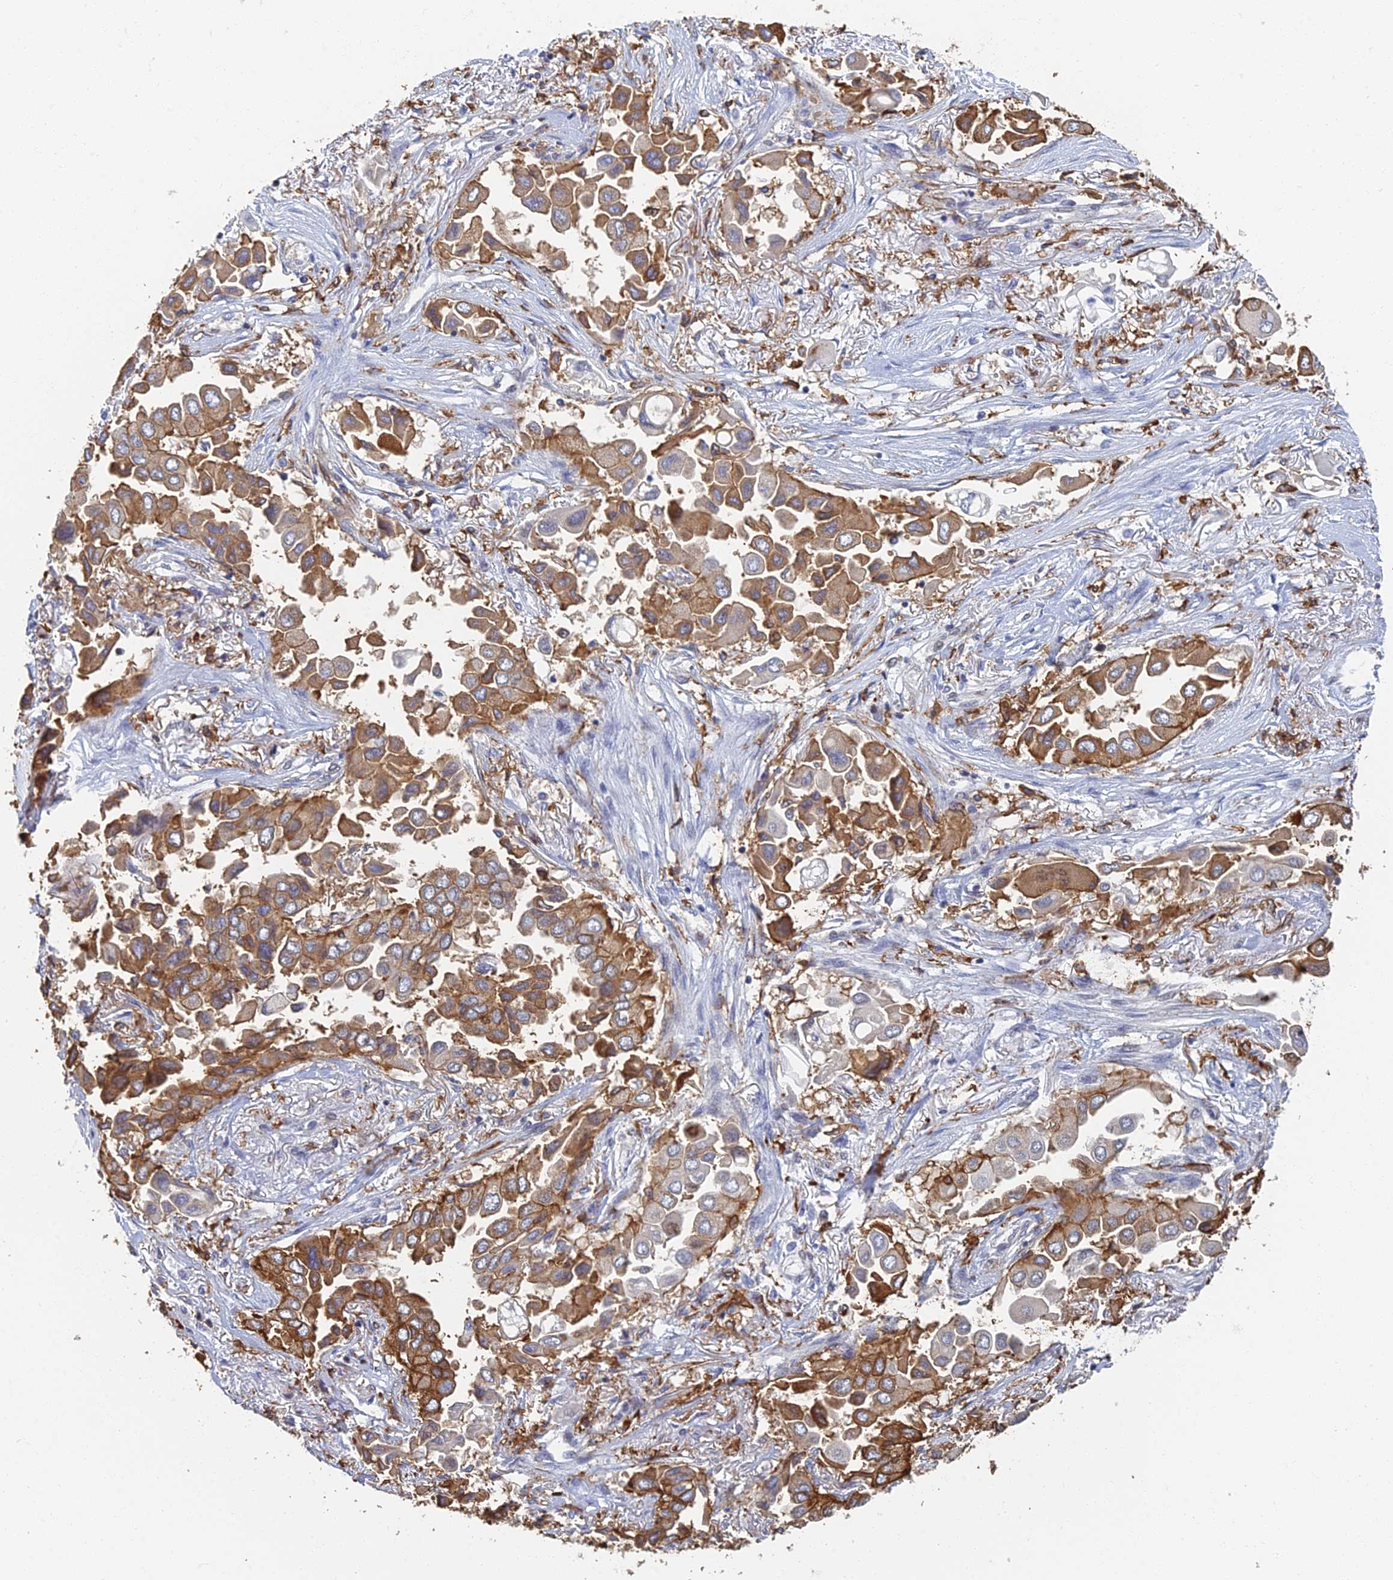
{"staining": {"intensity": "moderate", "quantity": ">75%", "location": "cytoplasmic/membranous"}, "tissue": "lung cancer", "cell_type": "Tumor cells", "image_type": "cancer", "snomed": [{"axis": "morphology", "description": "Adenocarcinoma, NOS"}, {"axis": "topography", "description": "Lung"}], "caption": "High-magnification brightfield microscopy of lung cancer stained with DAB (3,3'-diaminobenzidine) (brown) and counterstained with hematoxylin (blue). tumor cells exhibit moderate cytoplasmic/membranous staining is seen in approximately>75% of cells.", "gene": "GPATCH1", "patient": {"sex": "female", "age": 76}}